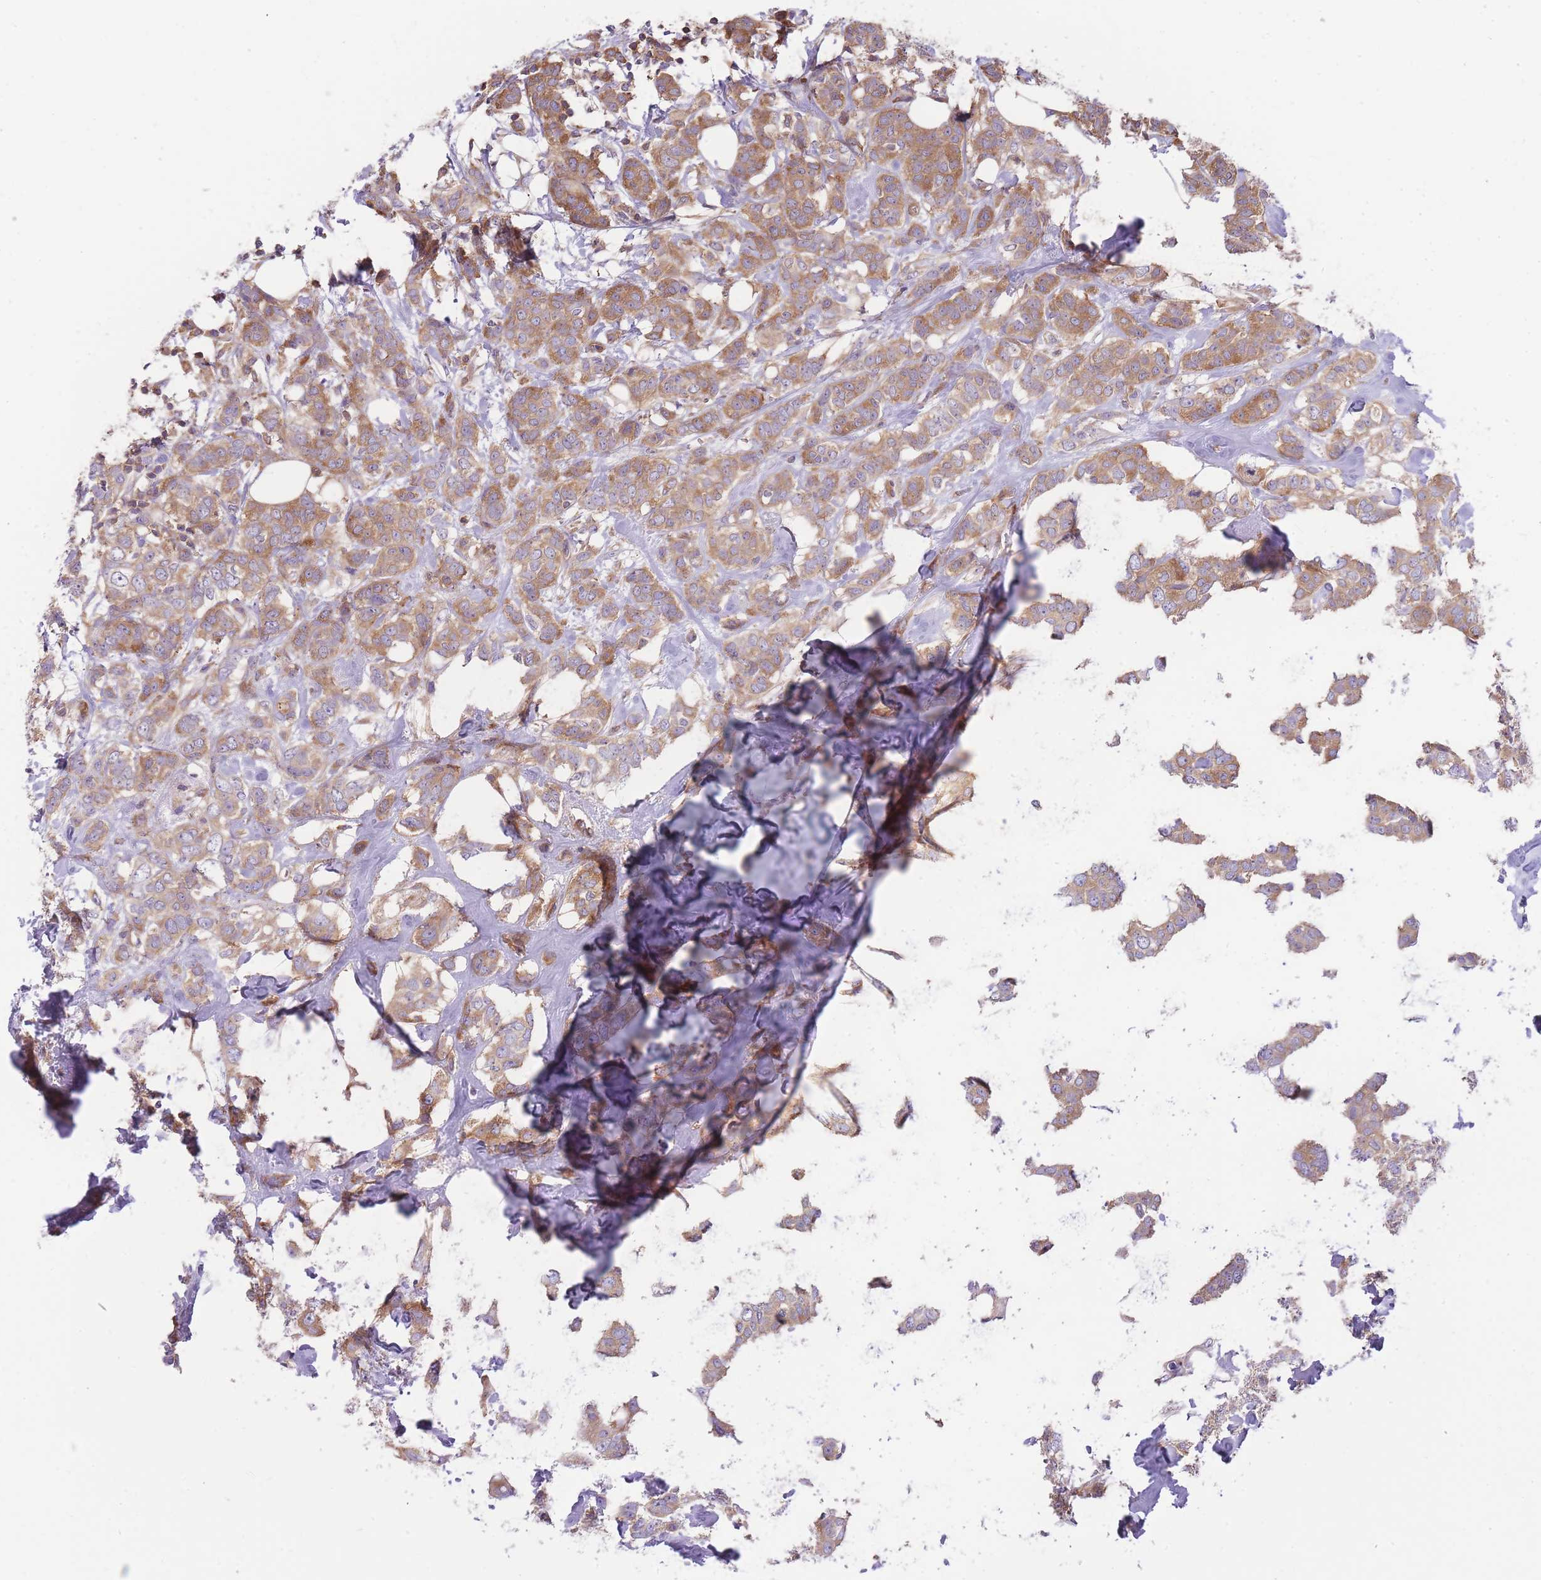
{"staining": {"intensity": "moderate", "quantity": ">75%", "location": "cytoplasmic/membranous"}, "tissue": "breast cancer", "cell_type": "Tumor cells", "image_type": "cancer", "snomed": [{"axis": "morphology", "description": "Duct carcinoma"}, {"axis": "topography", "description": "Breast"}], "caption": "About >75% of tumor cells in human breast cancer (infiltrating ductal carcinoma) exhibit moderate cytoplasmic/membranous protein staining as visualized by brown immunohistochemical staining.", "gene": "PRKAR1A", "patient": {"sex": "female", "age": 72}}